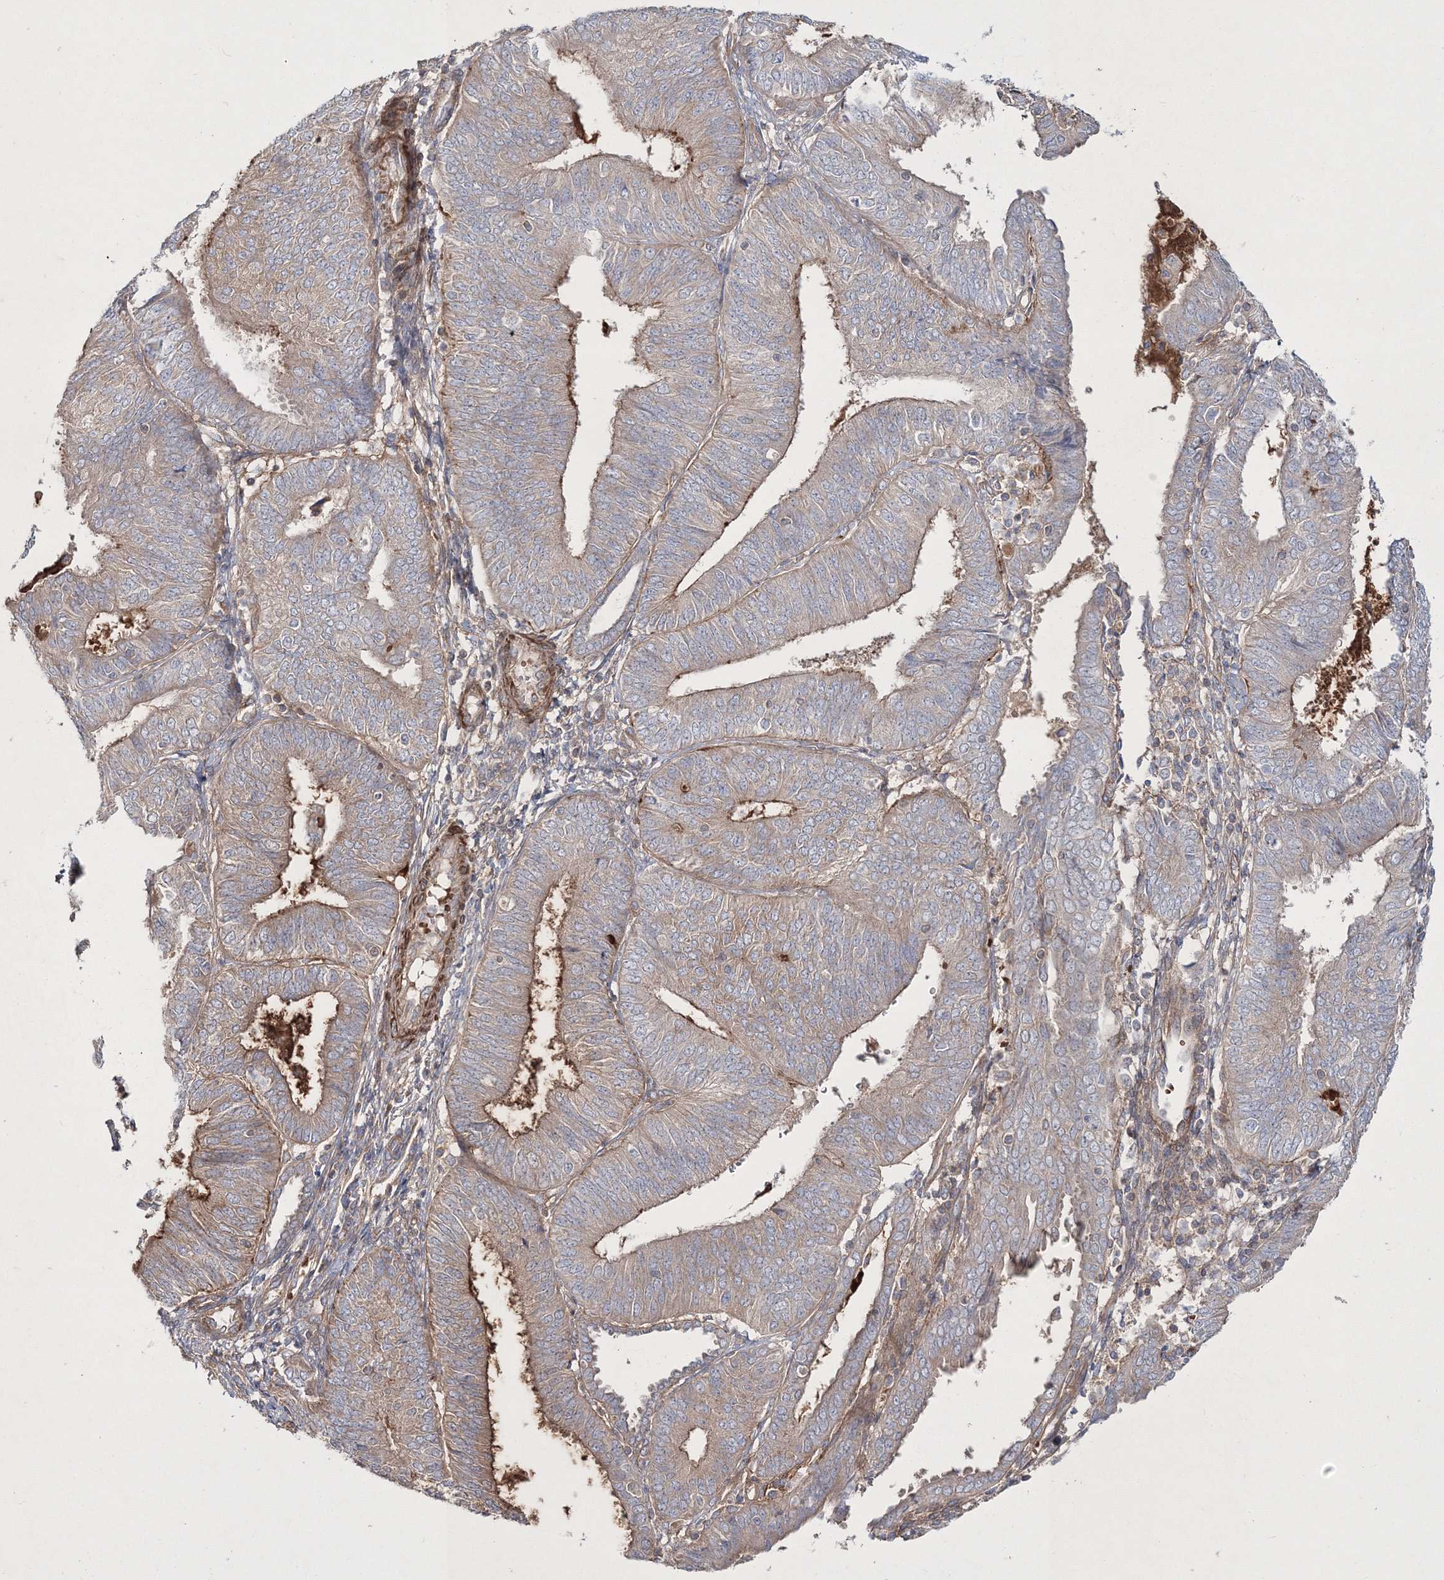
{"staining": {"intensity": "weak", "quantity": "<25%", "location": "cytoplasmic/membranous"}, "tissue": "endometrial cancer", "cell_type": "Tumor cells", "image_type": "cancer", "snomed": [{"axis": "morphology", "description": "Adenocarcinoma, NOS"}, {"axis": "topography", "description": "Endometrium"}], "caption": "Endometrial cancer (adenocarcinoma) stained for a protein using immunohistochemistry exhibits no staining tumor cells.", "gene": "ZSWIM6", "patient": {"sex": "female", "age": 58}}